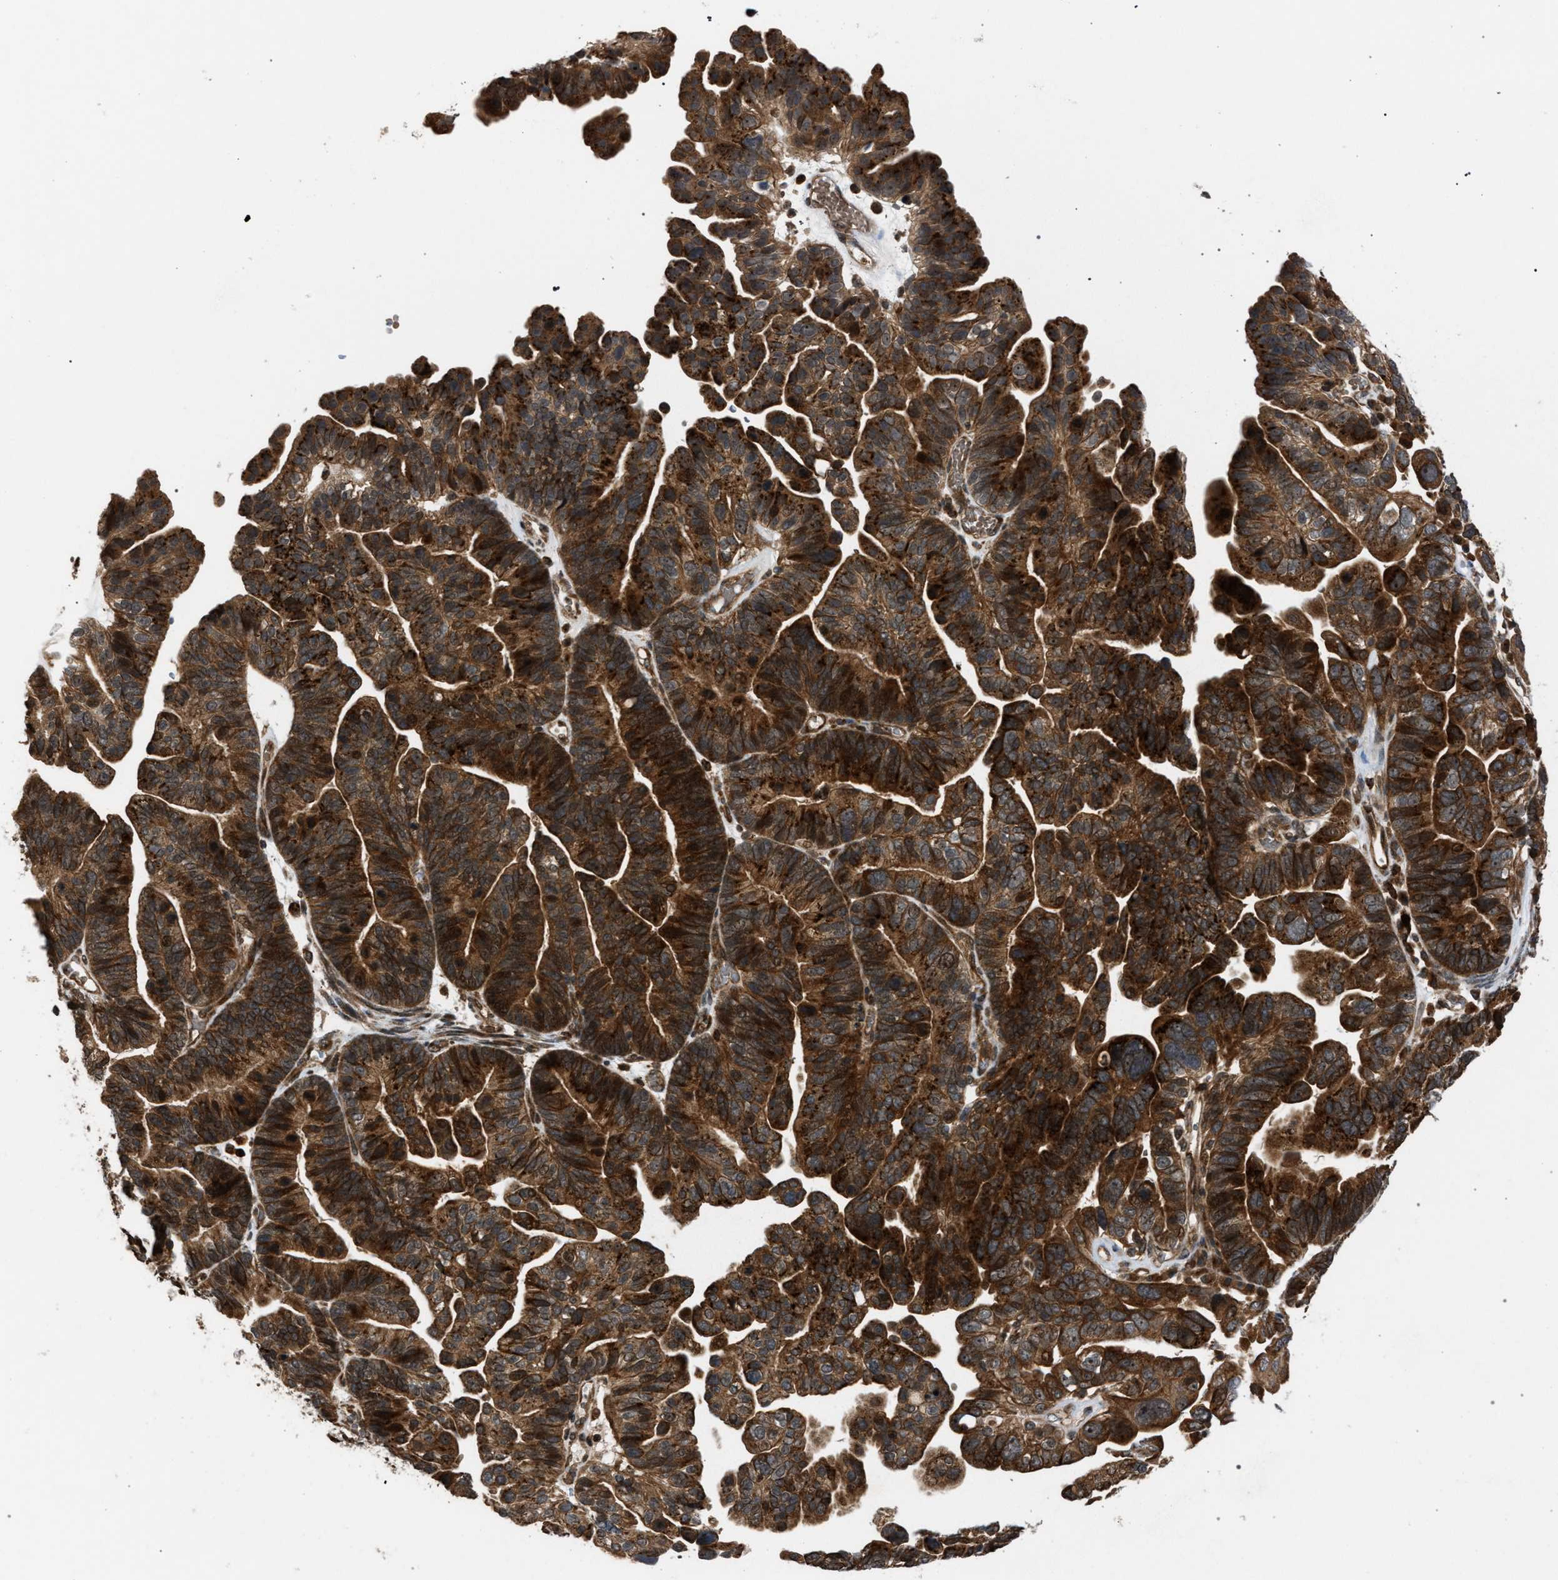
{"staining": {"intensity": "strong", "quantity": ">75%", "location": "cytoplasmic/membranous"}, "tissue": "ovarian cancer", "cell_type": "Tumor cells", "image_type": "cancer", "snomed": [{"axis": "morphology", "description": "Cystadenocarcinoma, serous, NOS"}, {"axis": "topography", "description": "Ovary"}], "caption": "This photomicrograph exhibits serous cystadenocarcinoma (ovarian) stained with immunohistochemistry (IHC) to label a protein in brown. The cytoplasmic/membranous of tumor cells show strong positivity for the protein. Nuclei are counter-stained blue.", "gene": "IRAK4", "patient": {"sex": "female", "age": 56}}